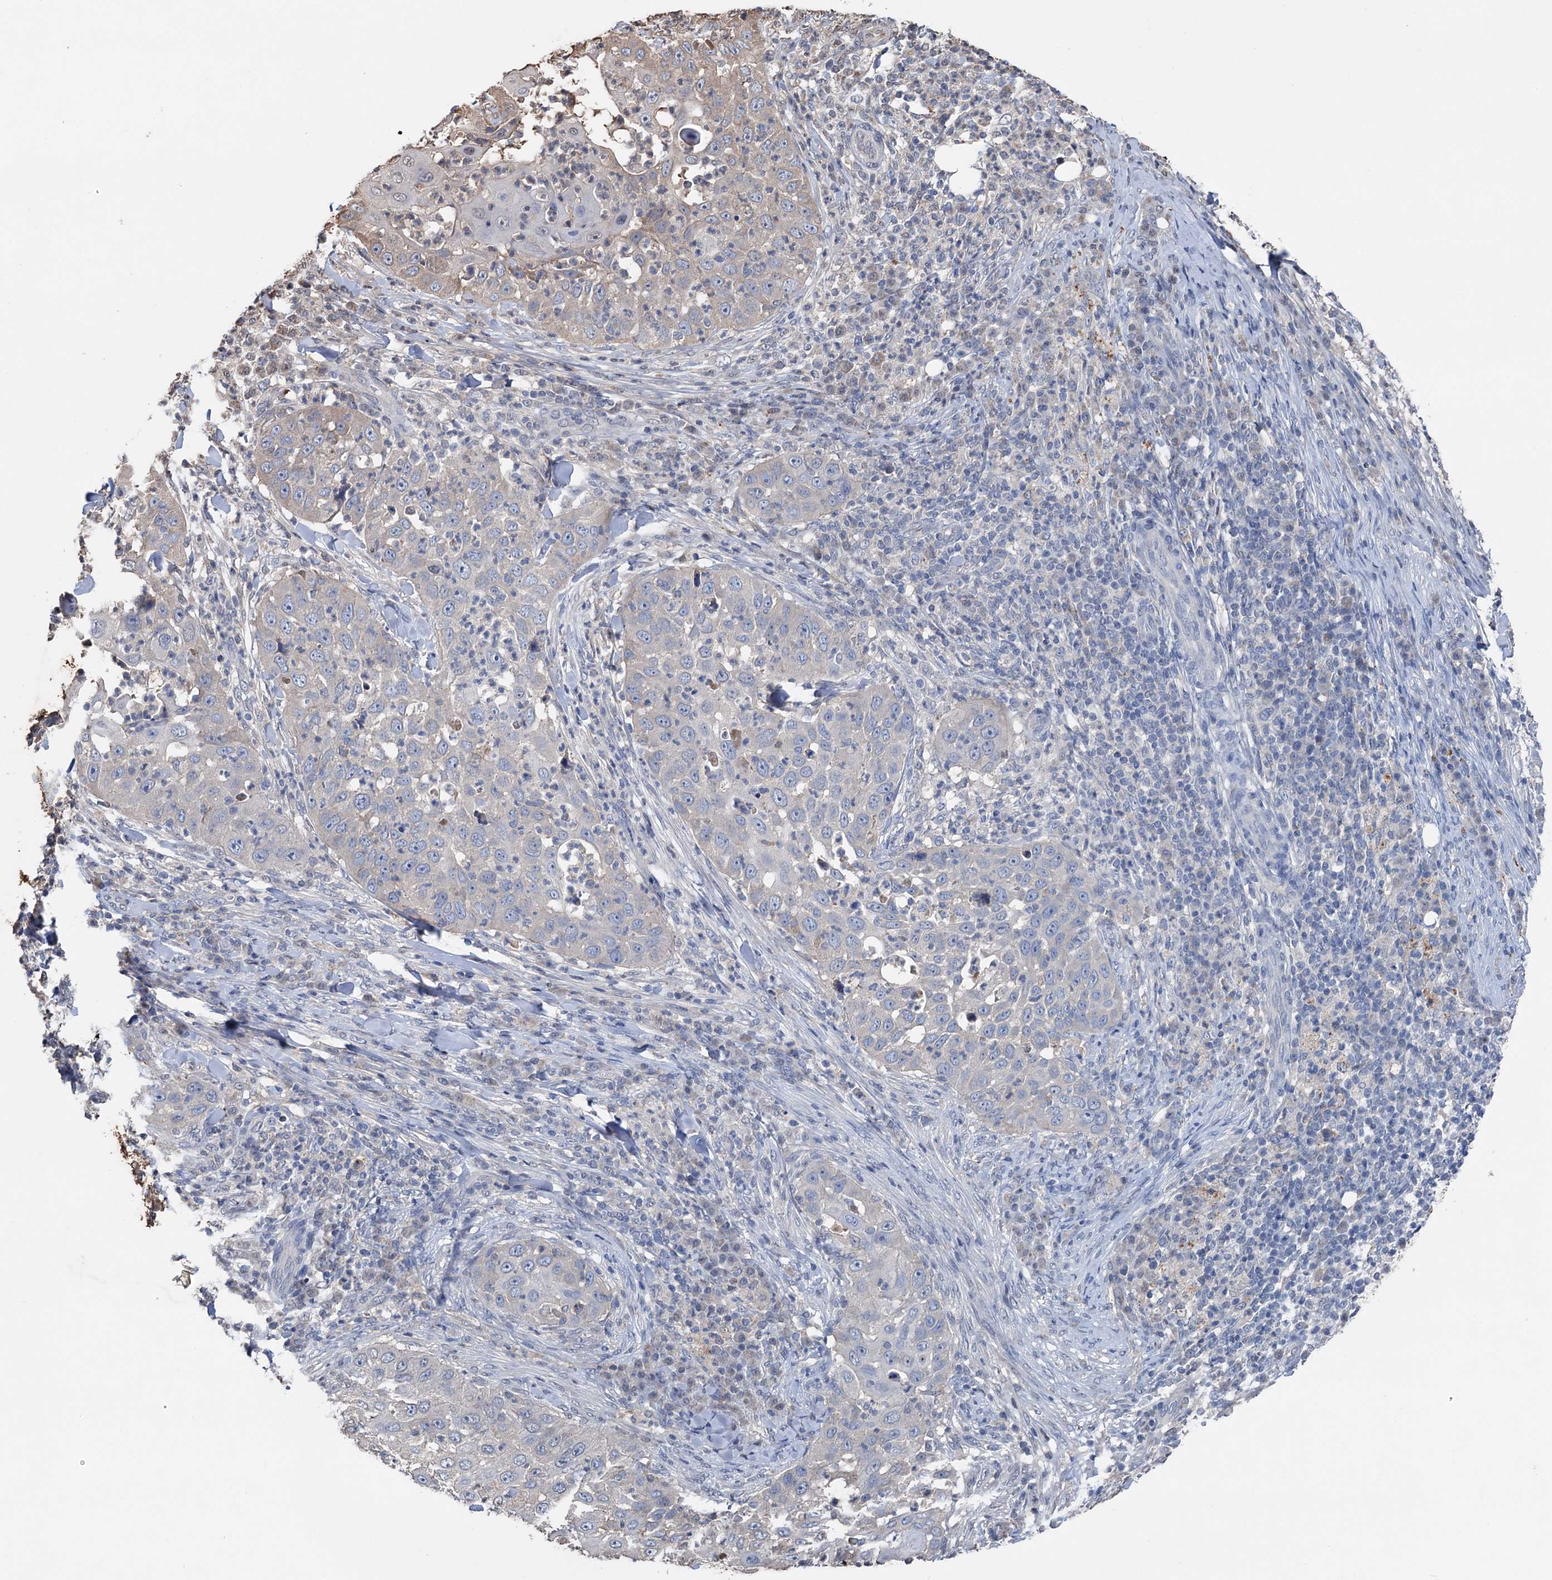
{"staining": {"intensity": "weak", "quantity": "<25%", "location": "cytoplasmic/membranous"}, "tissue": "skin cancer", "cell_type": "Tumor cells", "image_type": "cancer", "snomed": [{"axis": "morphology", "description": "Squamous cell carcinoma, NOS"}, {"axis": "topography", "description": "Skin"}], "caption": "Skin cancer was stained to show a protein in brown. There is no significant expression in tumor cells.", "gene": "ARL13A", "patient": {"sex": "female", "age": 44}}